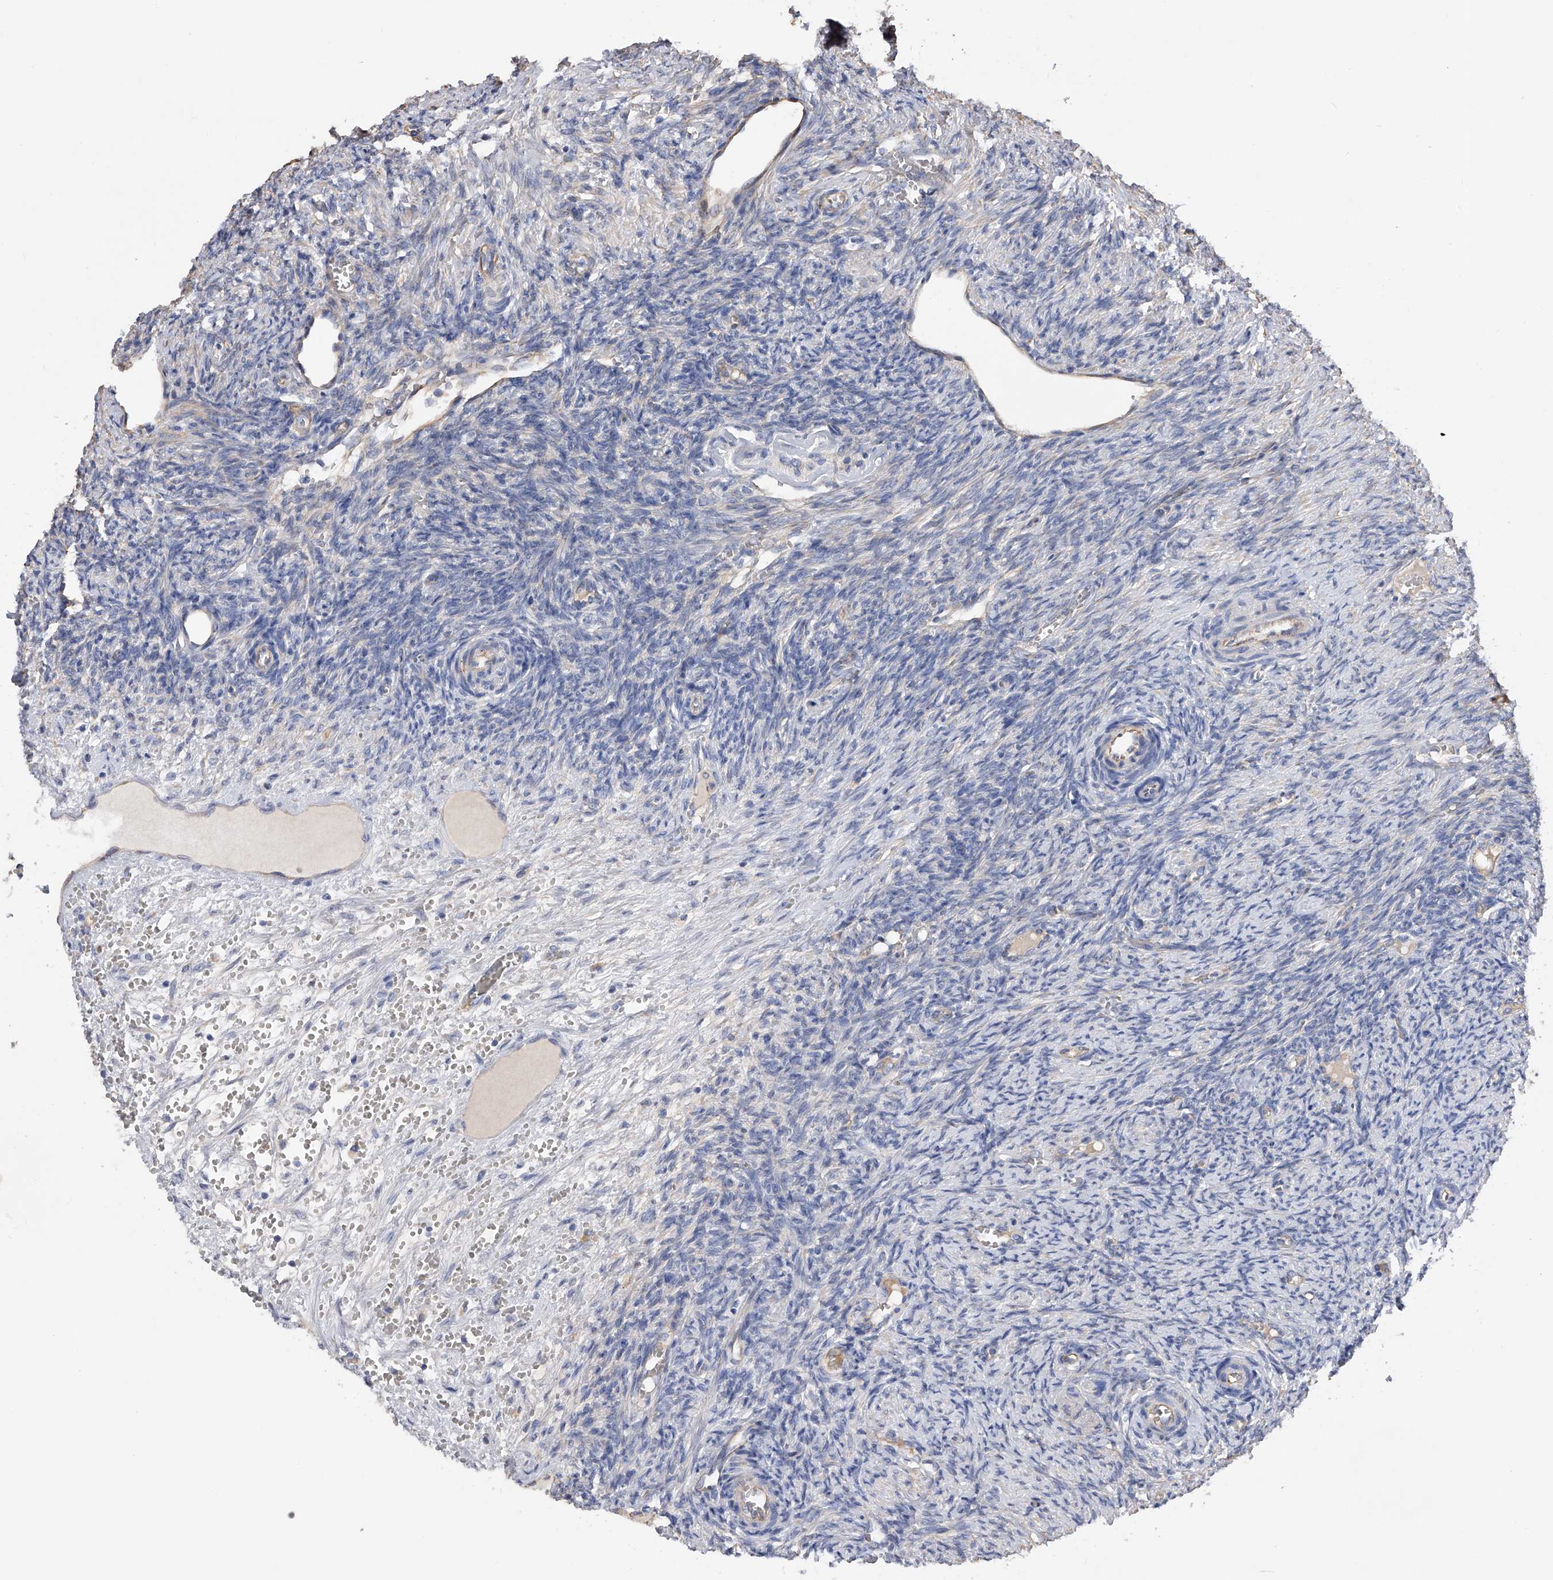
{"staining": {"intensity": "negative", "quantity": "none", "location": "none"}, "tissue": "ovary", "cell_type": "Follicle cells", "image_type": "normal", "snomed": [{"axis": "morphology", "description": "Normal tissue, NOS"}, {"axis": "topography", "description": "Ovary"}], "caption": "Immunohistochemistry micrograph of unremarkable ovary stained for a protein (brown), which displays no positivity in follicle cells. (IHC, brightfield microscopy, high magnification).", "gene": "RWDD2A", "patient": {"sex": "female", "age": 41}}